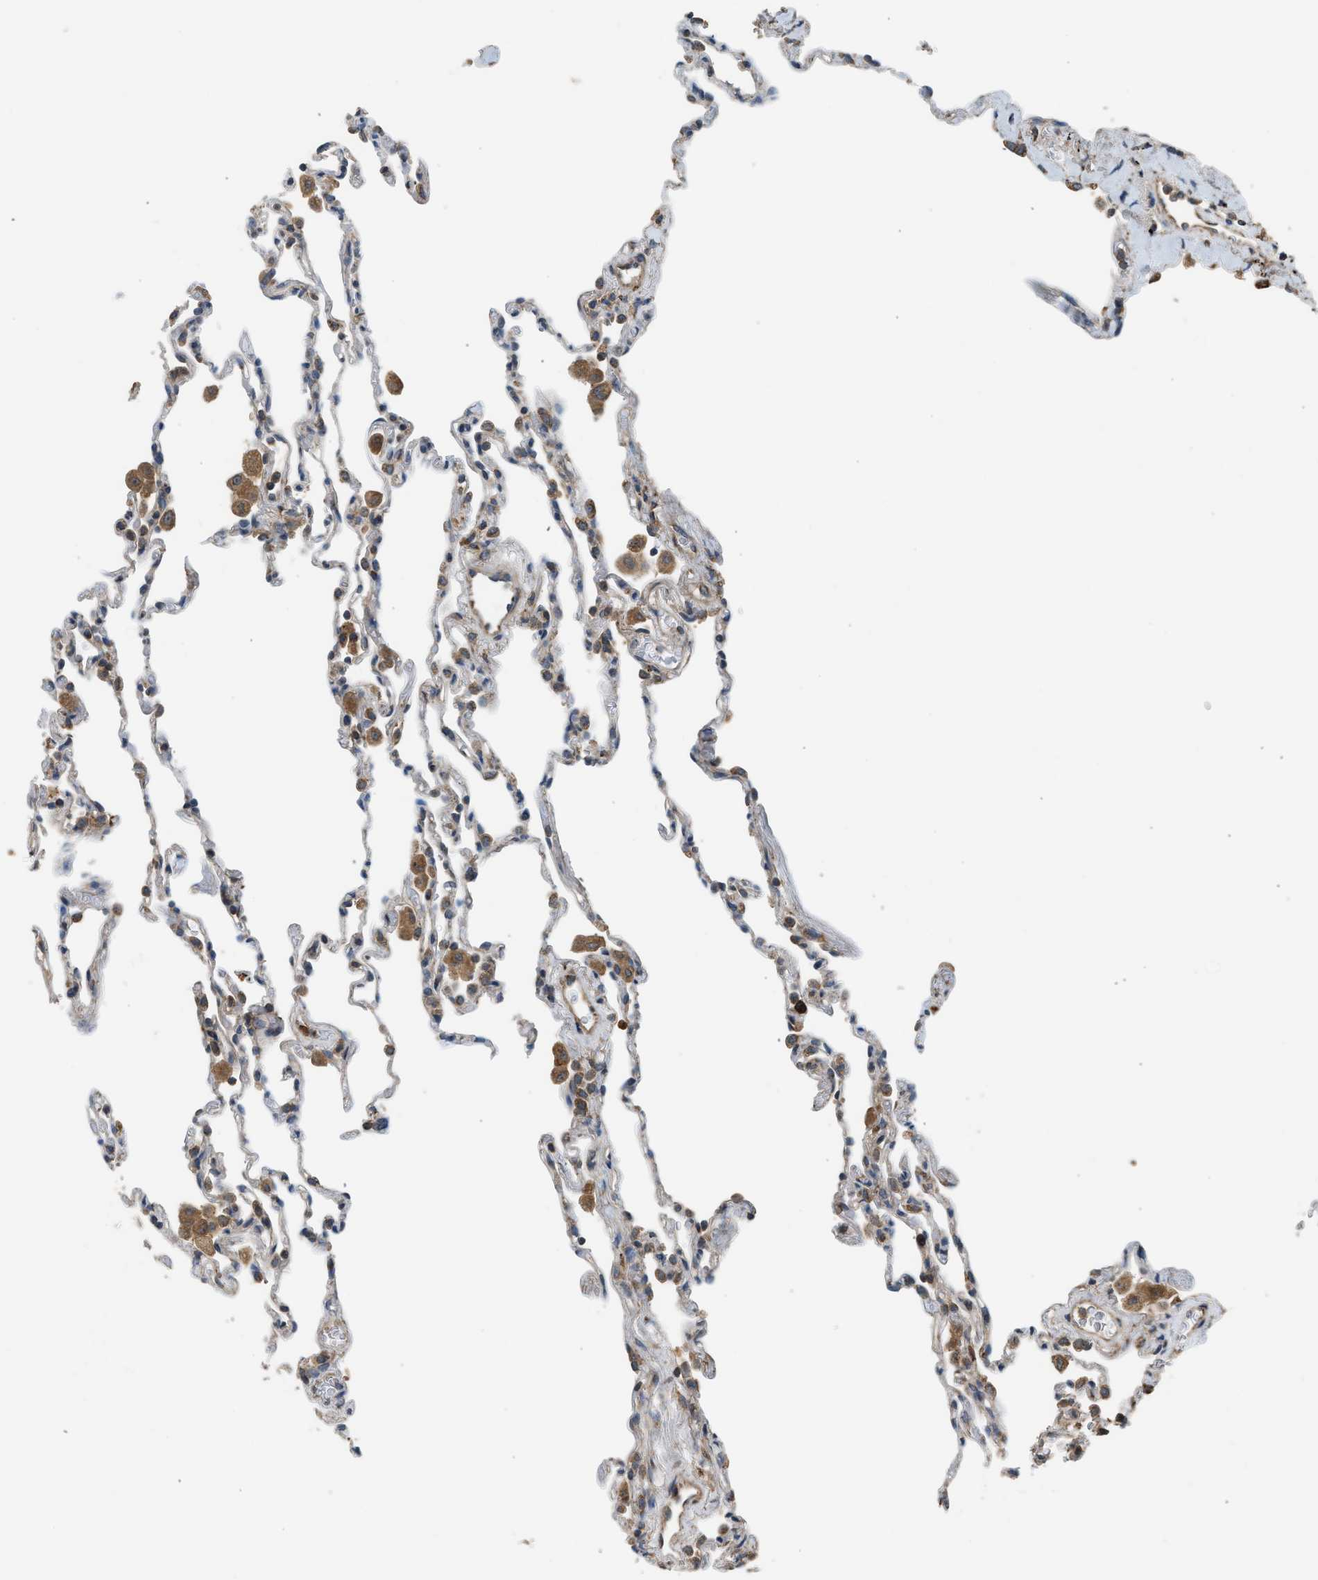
{"staining": {"intensity": "weak", "quantity": "25%-75%", "location": "cytoplasmic/membranous"}, "tissue": "lung", "cell_type": "Alveolar cells", "image_type": "normal", "snomed": [{"axis": "morphology", "description": "Normal tissue, NOS"}, {"axis": "topography", "description": "Lung"}], "caption": "Immunohistochemistry photomicrograph of benign lung: lung stained using IHC displays low levels of weak protein expression localized specifically in the cytoplasmic/membranous of alveolar cells, appearing as a cytoplasmic/membranous brown color.", "gene": "STARD3", "patient": {"sex": "male", "age": 59}}